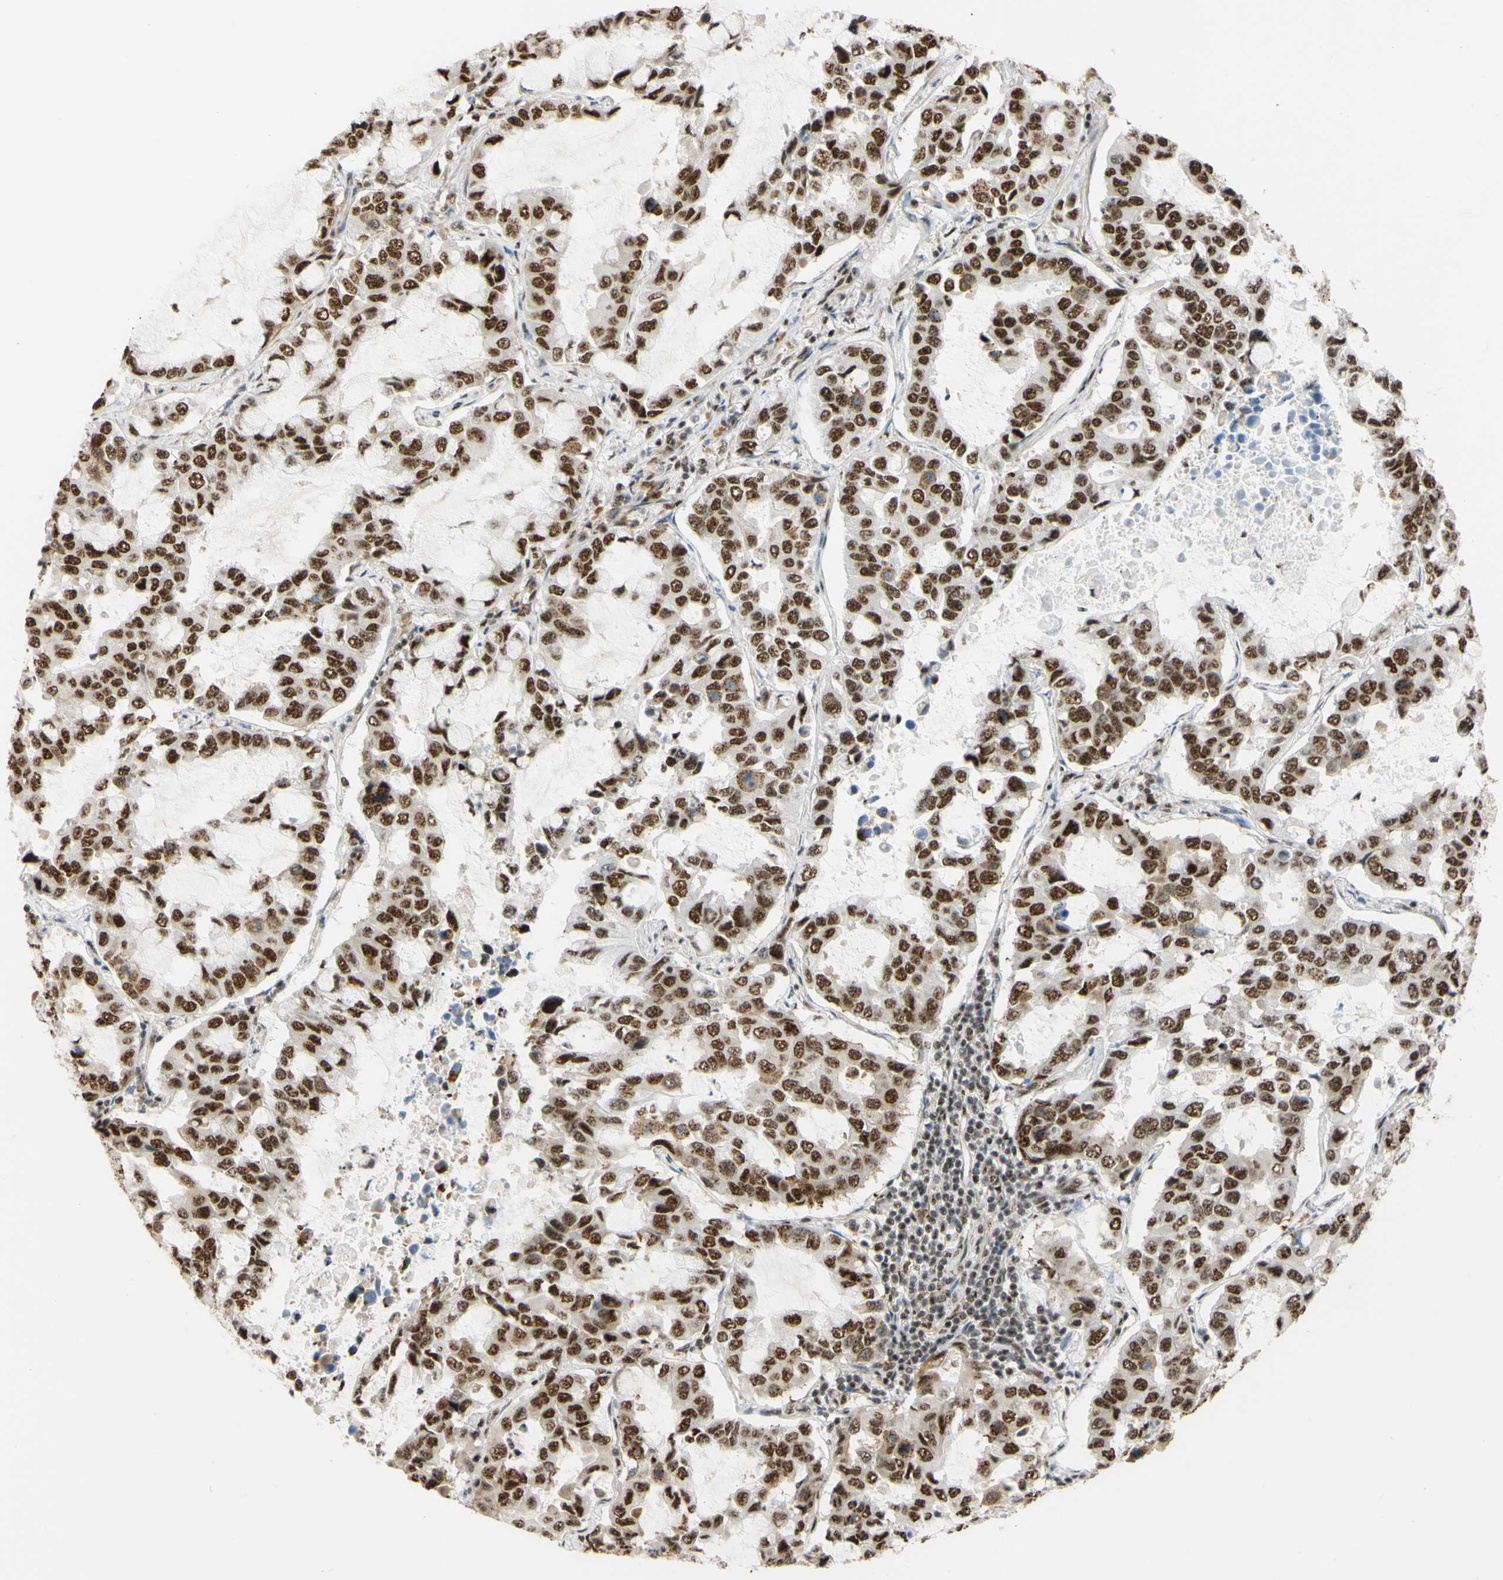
{"staining": {"intensity": "strong", "quantity": ">75%", "location": "nuclear"}, "tissue": "lung cancer", "cell_type": "Tumor cells", "image_type": "cancer", "snomed": [{"axis": "morphology", "description": "Adenocarcinoma, NOS"}, {"axis": "topography", "description": "Lung"}], "caption": "Strong nuclear staining for a protein is appreciated in about >75% of tumor cells of lung cancer (adenocarcinoma) using IHC.", "gene": "SAP18", "patient": {"sex": "male", "age": 64}}